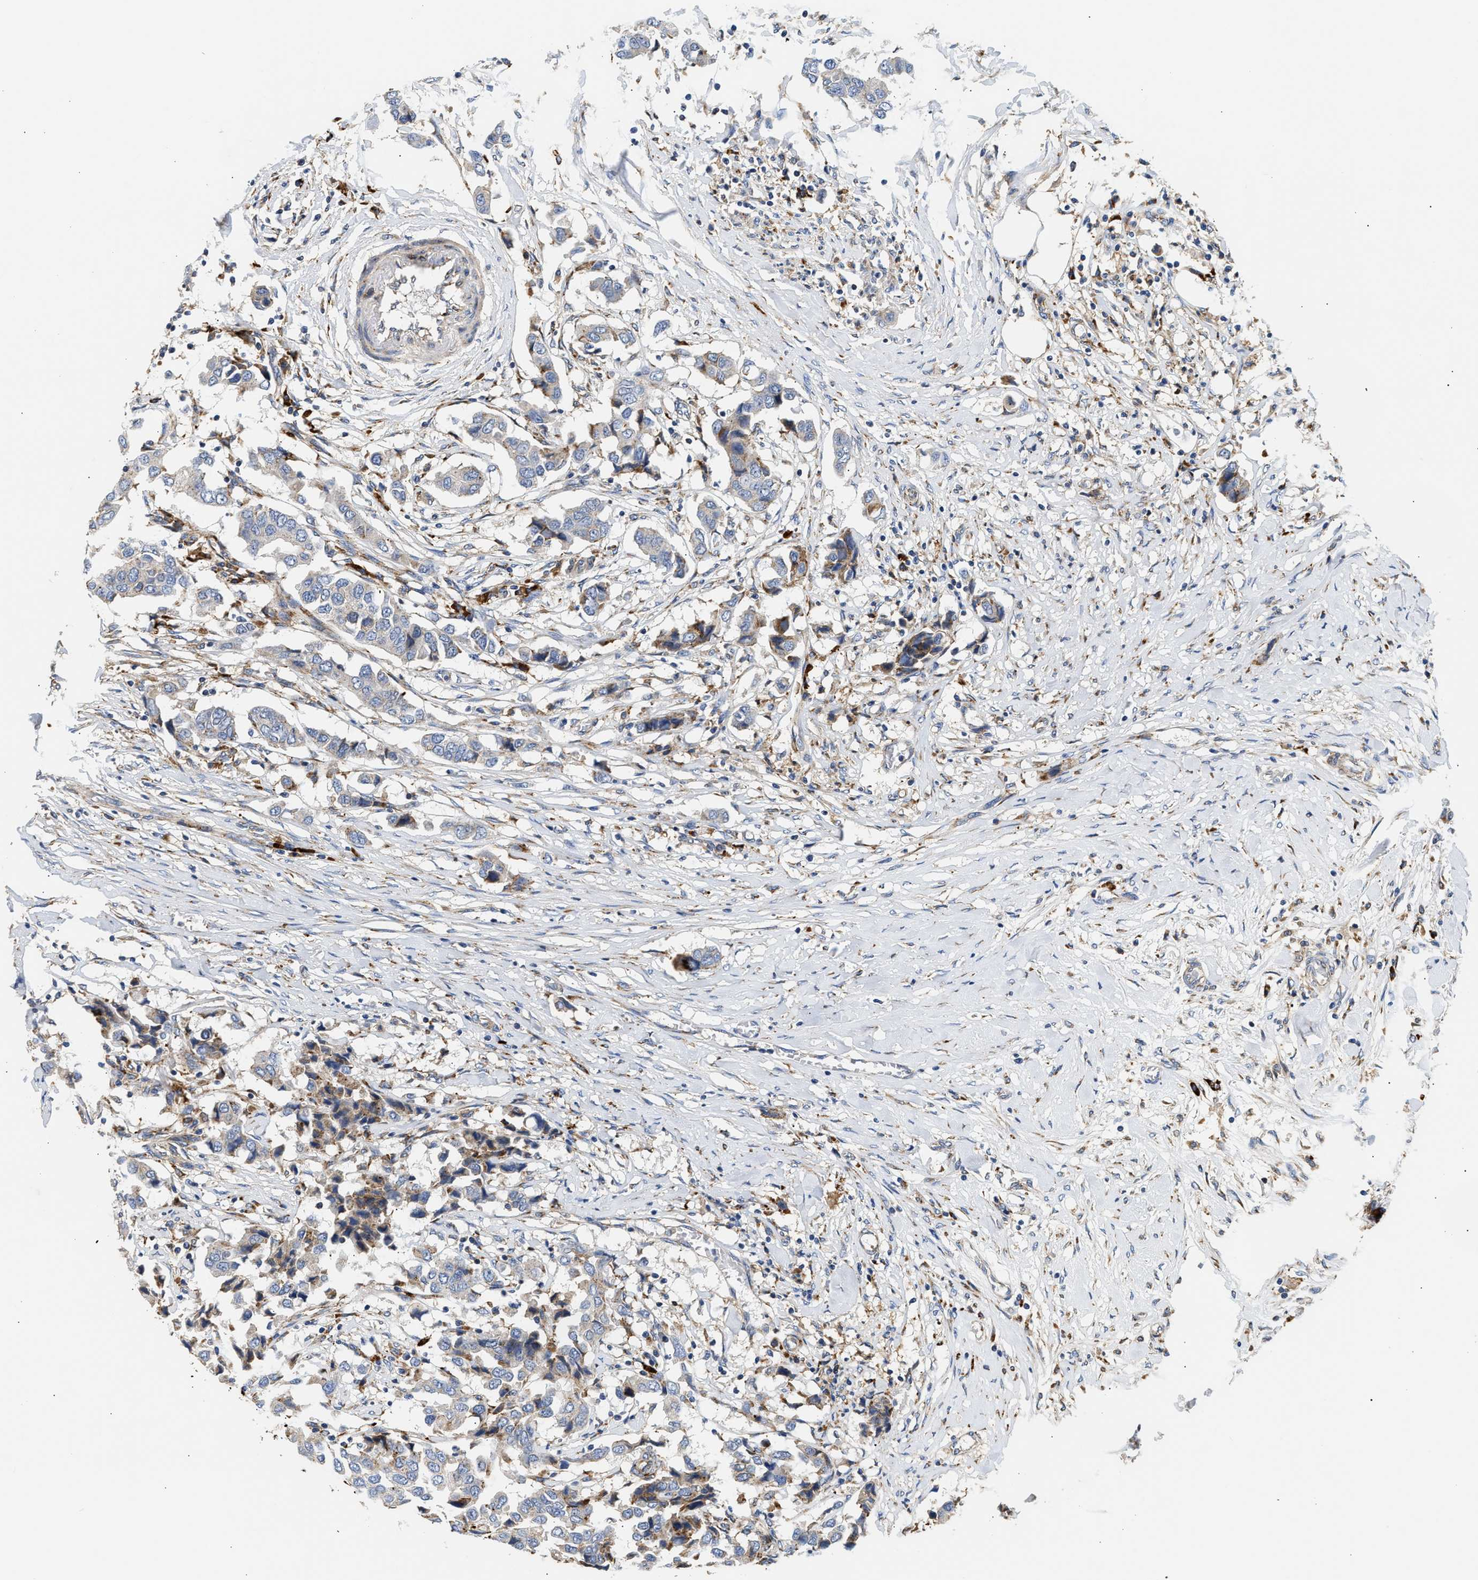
{"staining": {"intensity": "weak", "quantity": "<25%", "location": "cytoplasmic/membranous"}, "tissue": "breast cancer", "cell_type": "Tumor cells", "image_type": "cancer", "snomed": [{"axis": "morphology", "description": "Duct carcinoma"}, {"axis": "topography", "description": "Breast"}], "caption": "Tumor cells show no significant staining in breast cancer. Brightfield microscopy of immunohistochemistry (IHC) stained with DAB (brown) and hematoxylin (blue), captured at high magnification.", "gene": "AMZ1", "patient": {"sex": "female", "age": 80}}